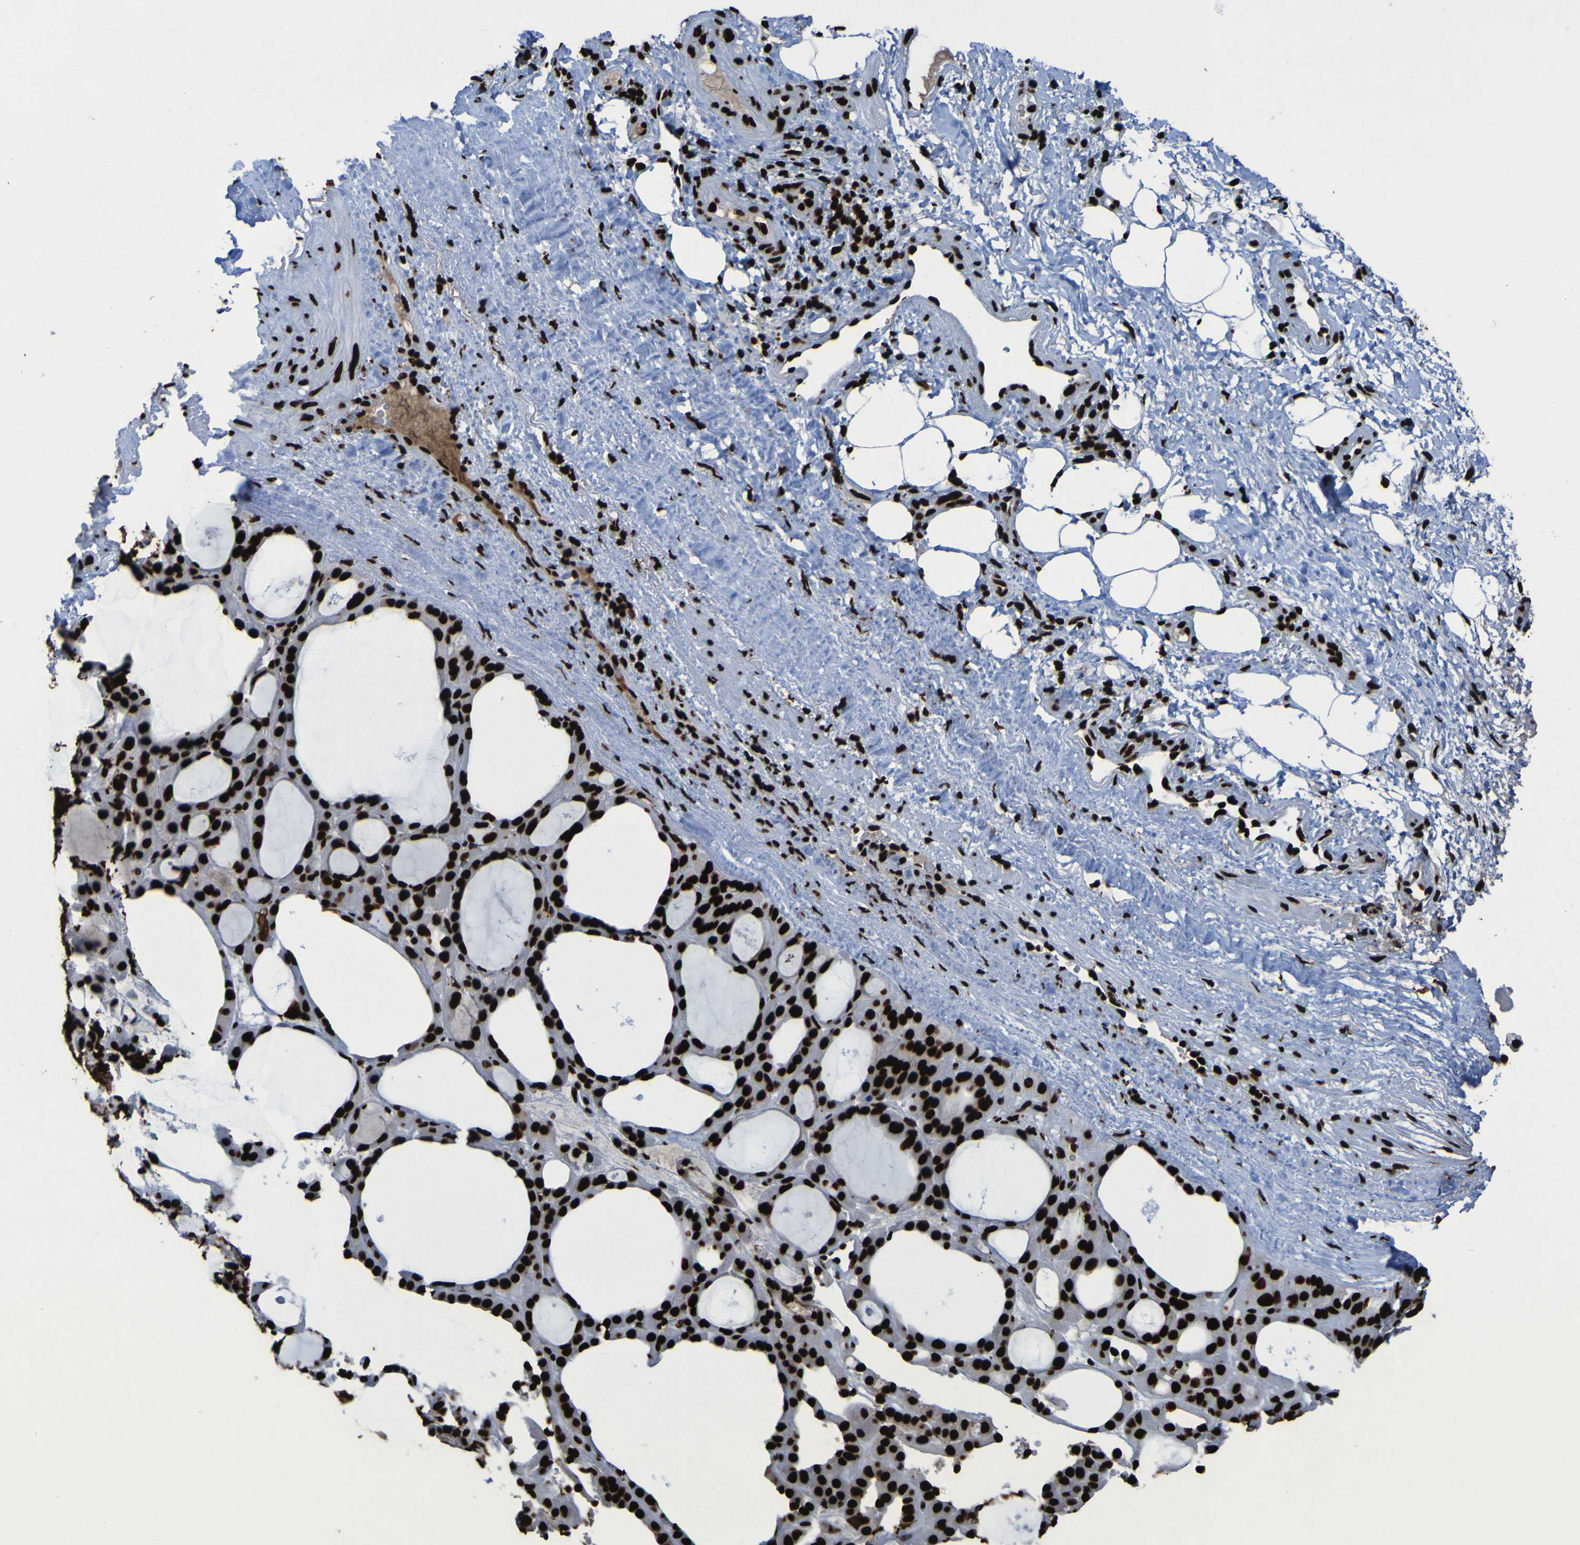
{"staining": {"intensity": "strong", "quantity": ">75%", "location": "nuclear"}, "tissue": "thyroid gland", "cell_type": "Glandular cells", "image_type": "normal", "snomed": [{"axis": "morphology", "description": "Normal tissue, NOS"}, {"axis": "morphology", "description": "Carcinoma, NOS"}, {"axis": "topography", "description": "Thyroid gland"}], "caption": "Immunohistochemical staining of benign thyroid gland shows high levels of strong nuclear staining in approximately >75% of glandular cells.", "gene": "NPM1", "patient": {"sex": "female", "age": 86}}